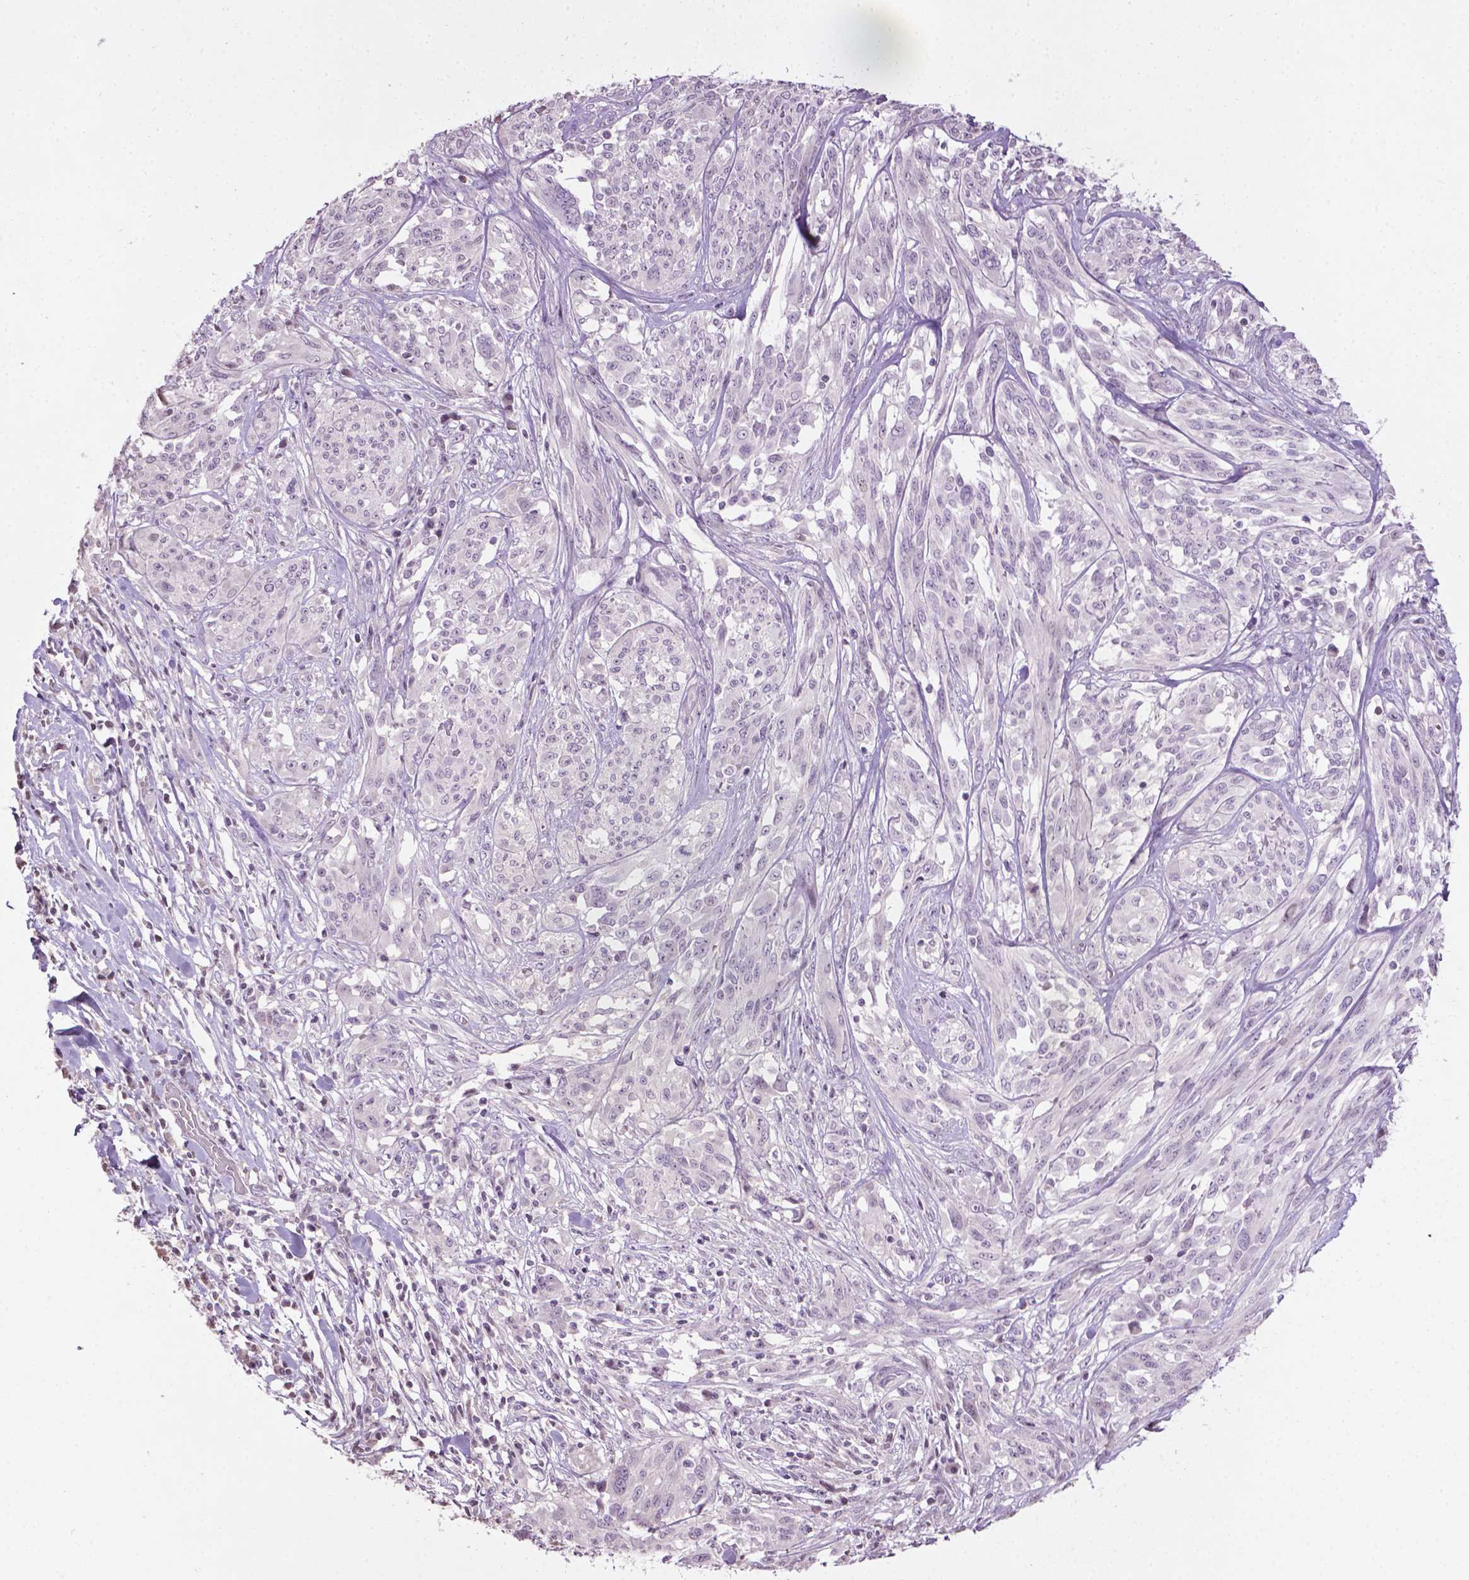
{"staining": {"intensity": "negative", "quantity": "none", "location": "none"}, "tissue": "melanoma", "cell_type": "Tumor cells", "image_type": "cancer", "snomed": [{"axis": "morphology", "description": "Malignant melanoma, NOS"}, {"axis": "topography", "description": "Skin"}], "caption": "The immunohistochemistry photomicrograph has no significant staining in tumor cells of melanoma tissue.", "gene": "NTNG2", "patient": {"sex": "female", "age": 91}}